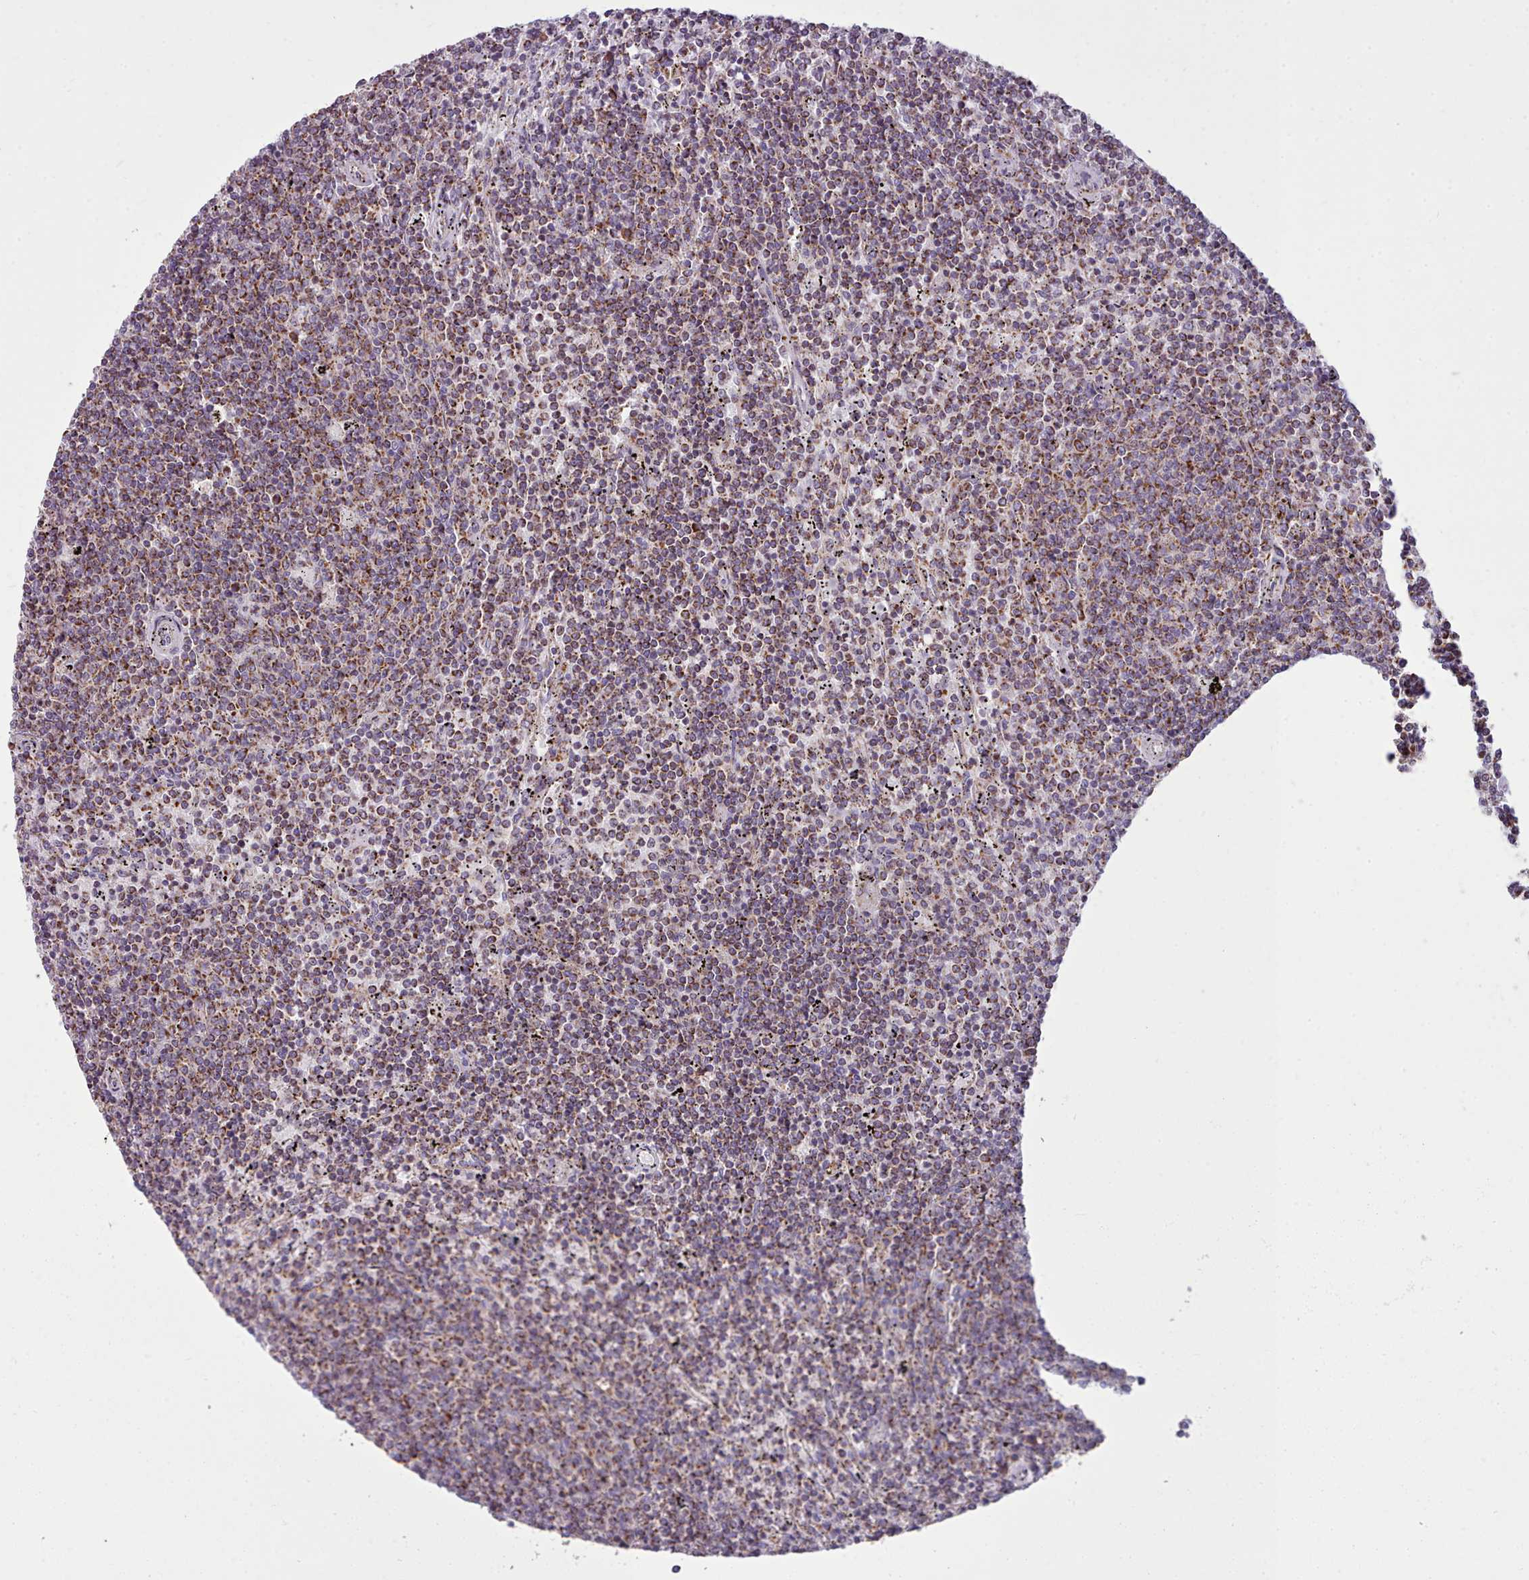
{"staining": {"intensity": "moderate", "quantity": "25%-75%", "location": "cytoplasmic/membranous"}, "tissue": "lymphoma", "cell_type": "Tumor cells", "image_type": "cancer", "snomed": [{"axis": "morphology", "description": "Malignant lymphoma, non-Hodgkin's type, Low grade"}, {"axis": "topography", "description": "Spleen"}], "caption": "Tumor cells show medium levels of moderate cytoplasmic/membranous expression in approximately 25%-75% of cells in human low-grade malignant lymphoma, non-Hodgkin's type.", "gene": "SRP54", "patient": {"sex": "female", "age": 50}}